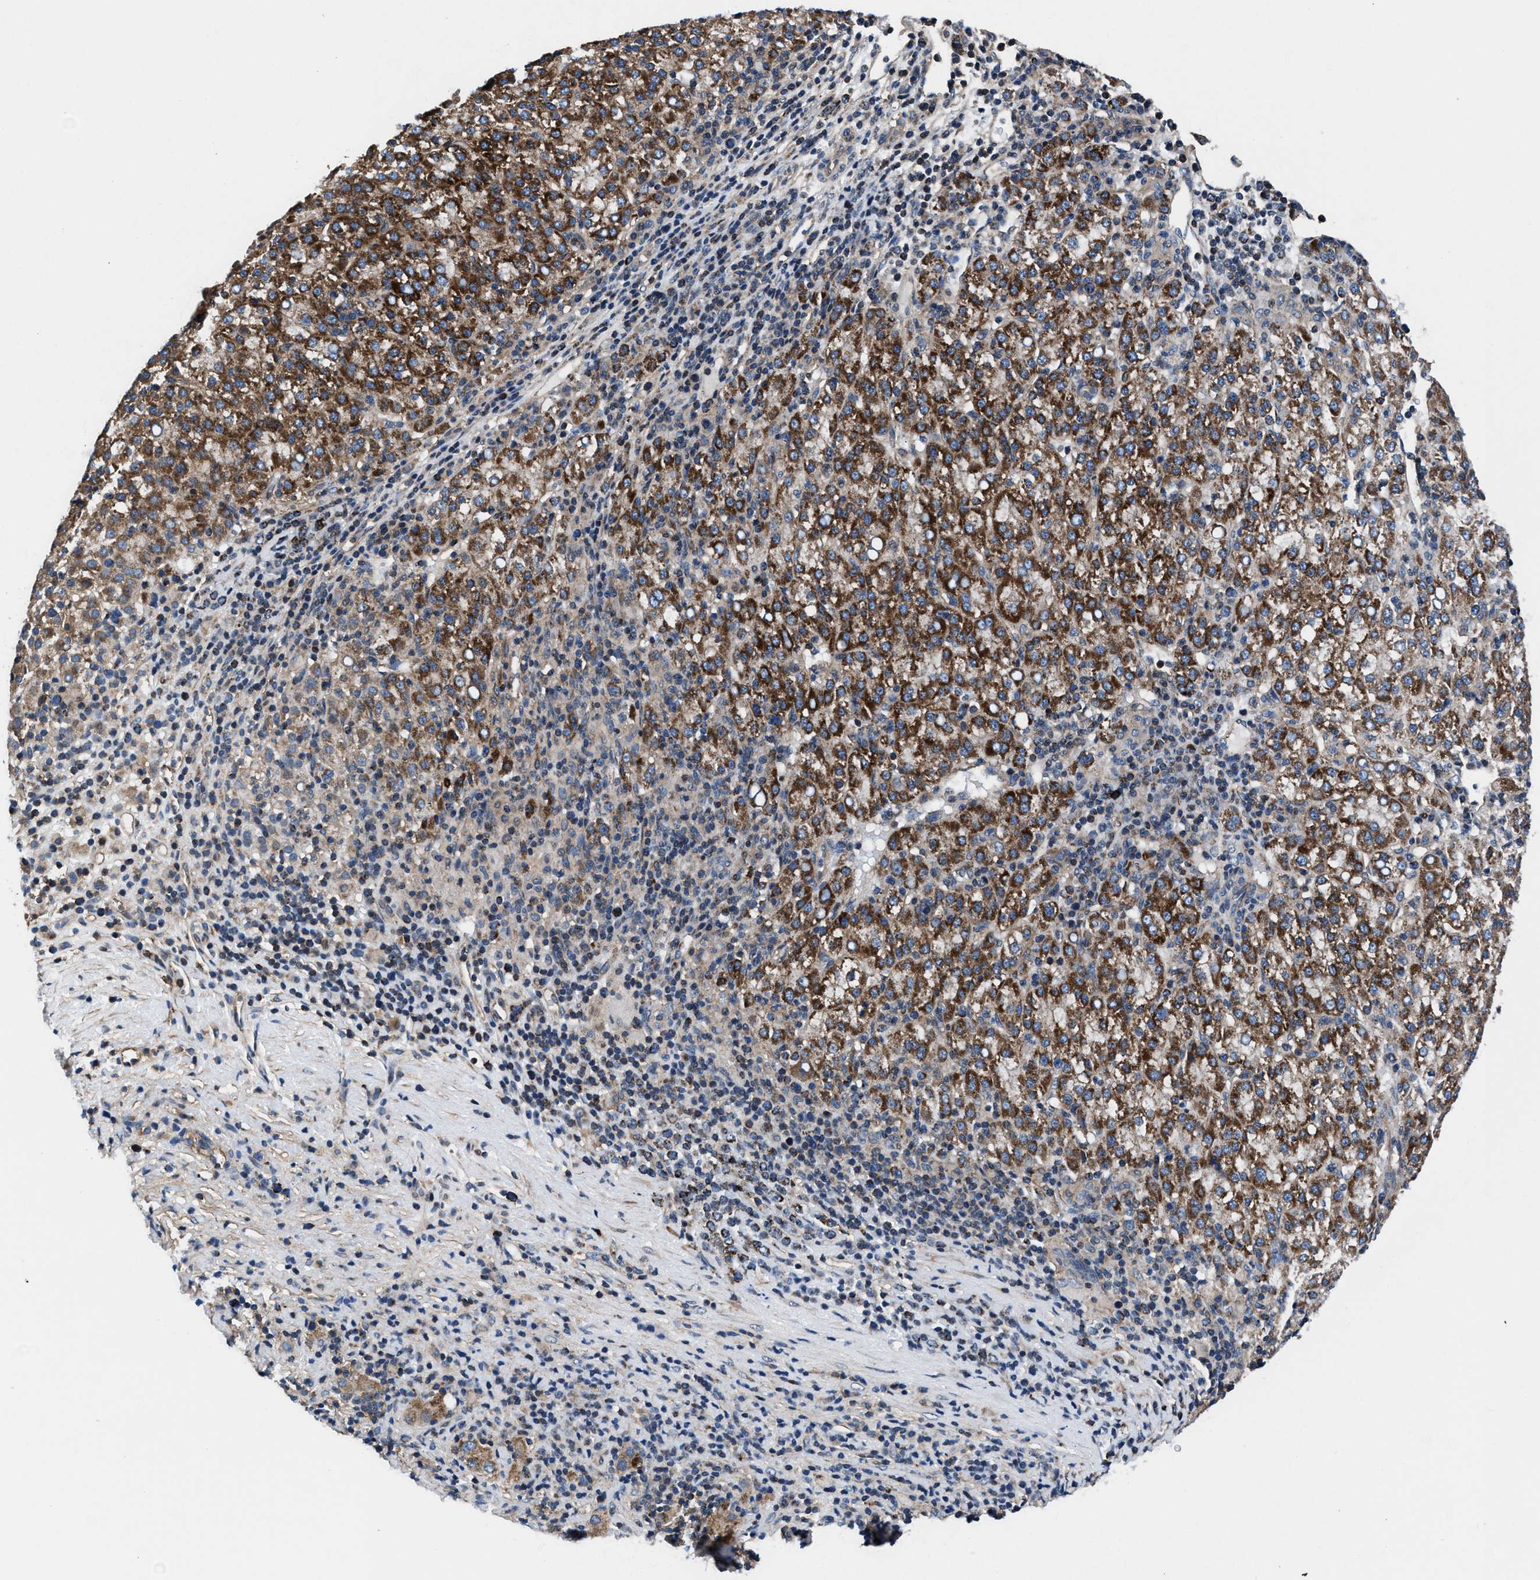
{"staining": {"intensity": "strong", "quantity": ">75%", "location": "cytoplasmic/membranous"}, "tissue": "liver cancer", "cell_type": "Tumor cells", "image_type": "cancer", "snomed": [{"axis": "morphology", "description": "Carcinoma, Hepatocellular, NOS"}, {"axis": "topography", "description": "Liver"}], "caption": "Protein staining shows strong cytoplasmic/membranous staining in about >75% of tumor cells in hepatocellular carcinoma (liver).", "gene": "NKTR", "patient": {"sex": "female", "age": 58}}